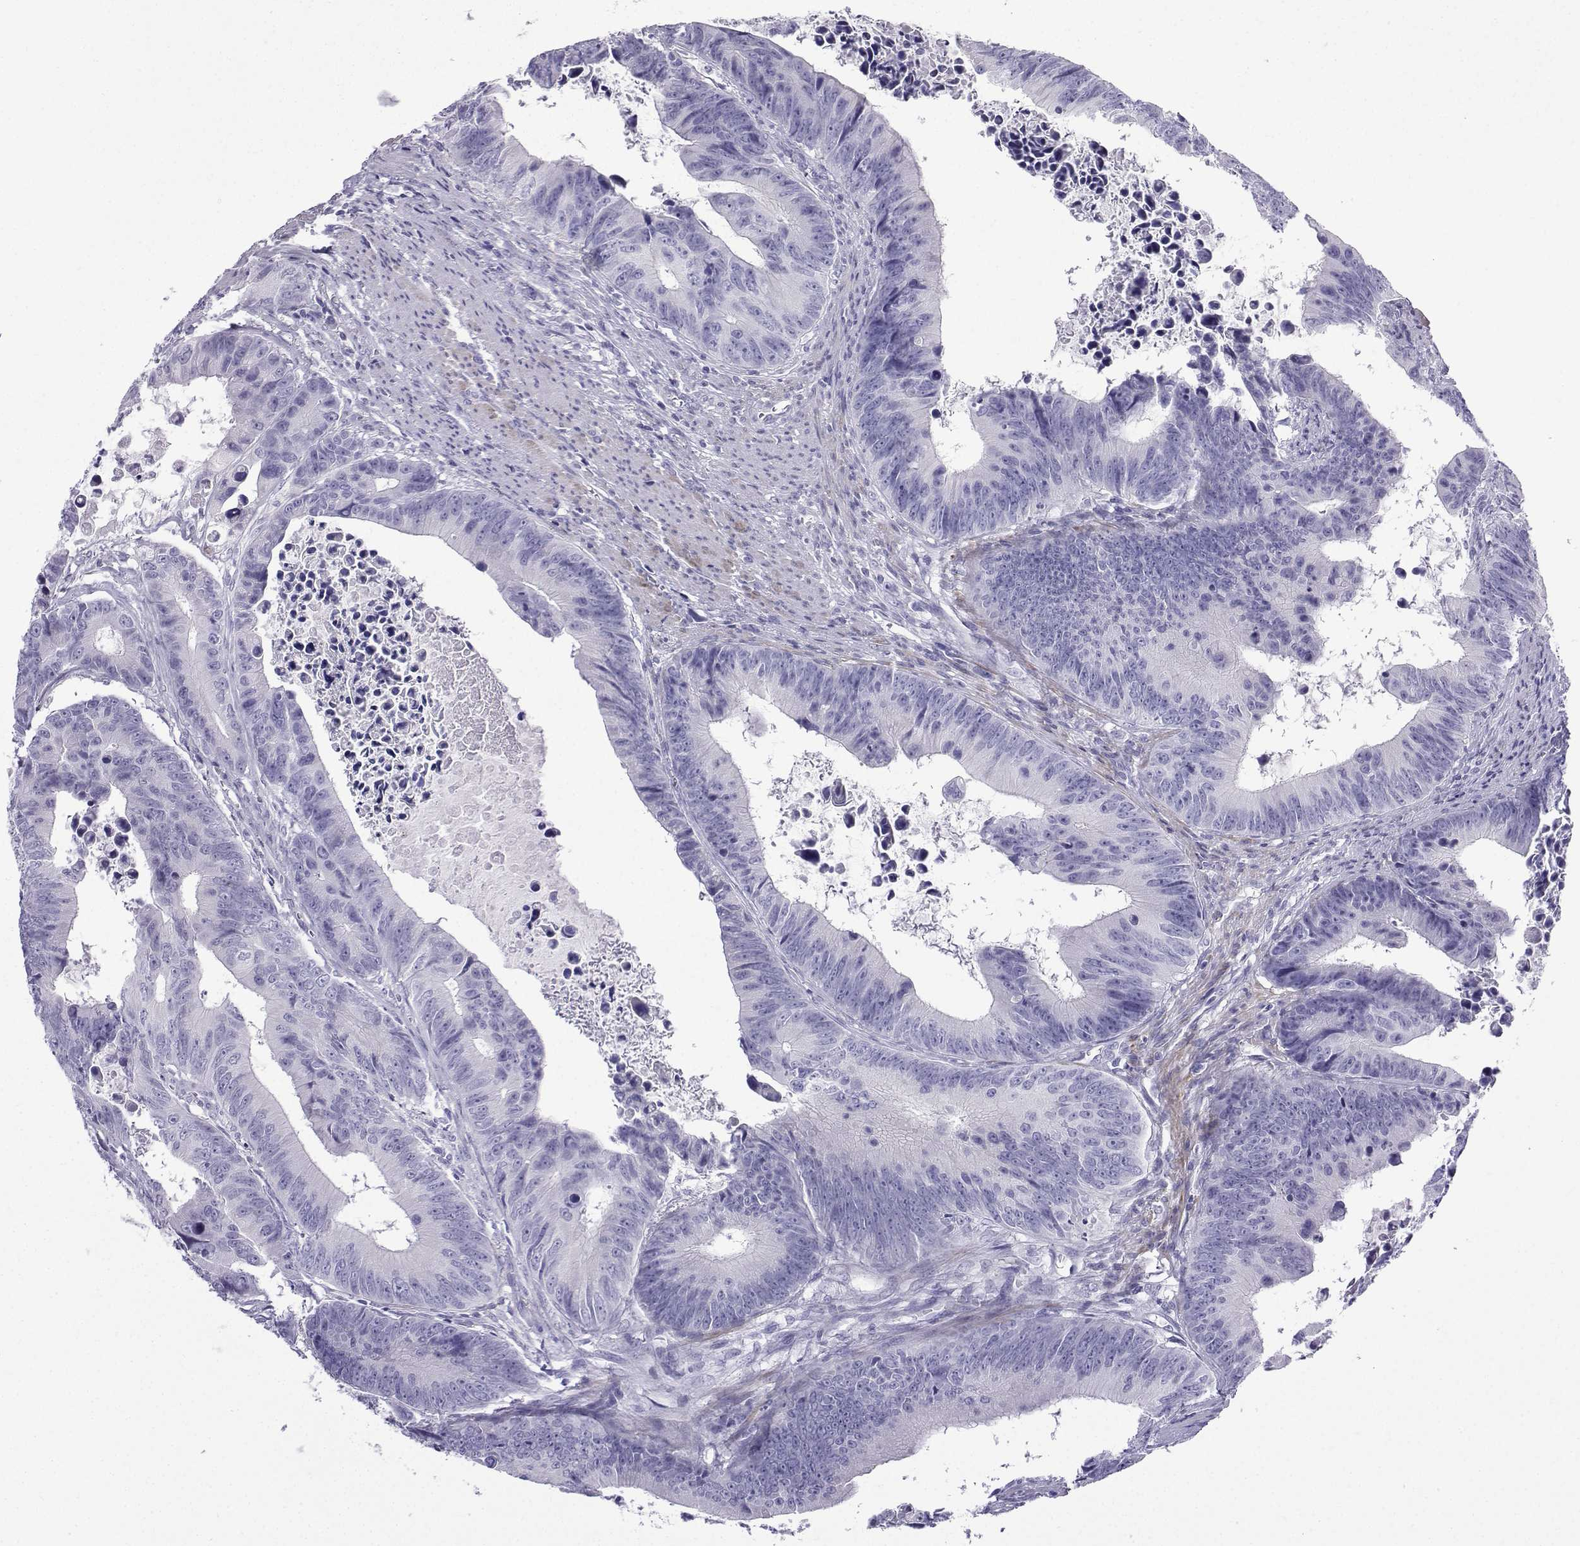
{"staining": {"intensity": "negative", "quantity": "none", "location": "none"}, "tissue": "colorectal cancer", "cell_type": "Tumor cells", "image_type": "cancer", "snomed": [{"axis": "morphology", "description": "Adenocarcinoma, NOS"}, {"axis": "topography", "description": "Colon"}], "caption": "An immunohistochemistry (IHC) photomicrograph of colorectal adenocarcinoma is shown. There is no staining in tumor cells of colorectal adenocarcinoma.", "gene": "KCNF1", "patient": {"sex": "female", "age": 87}}